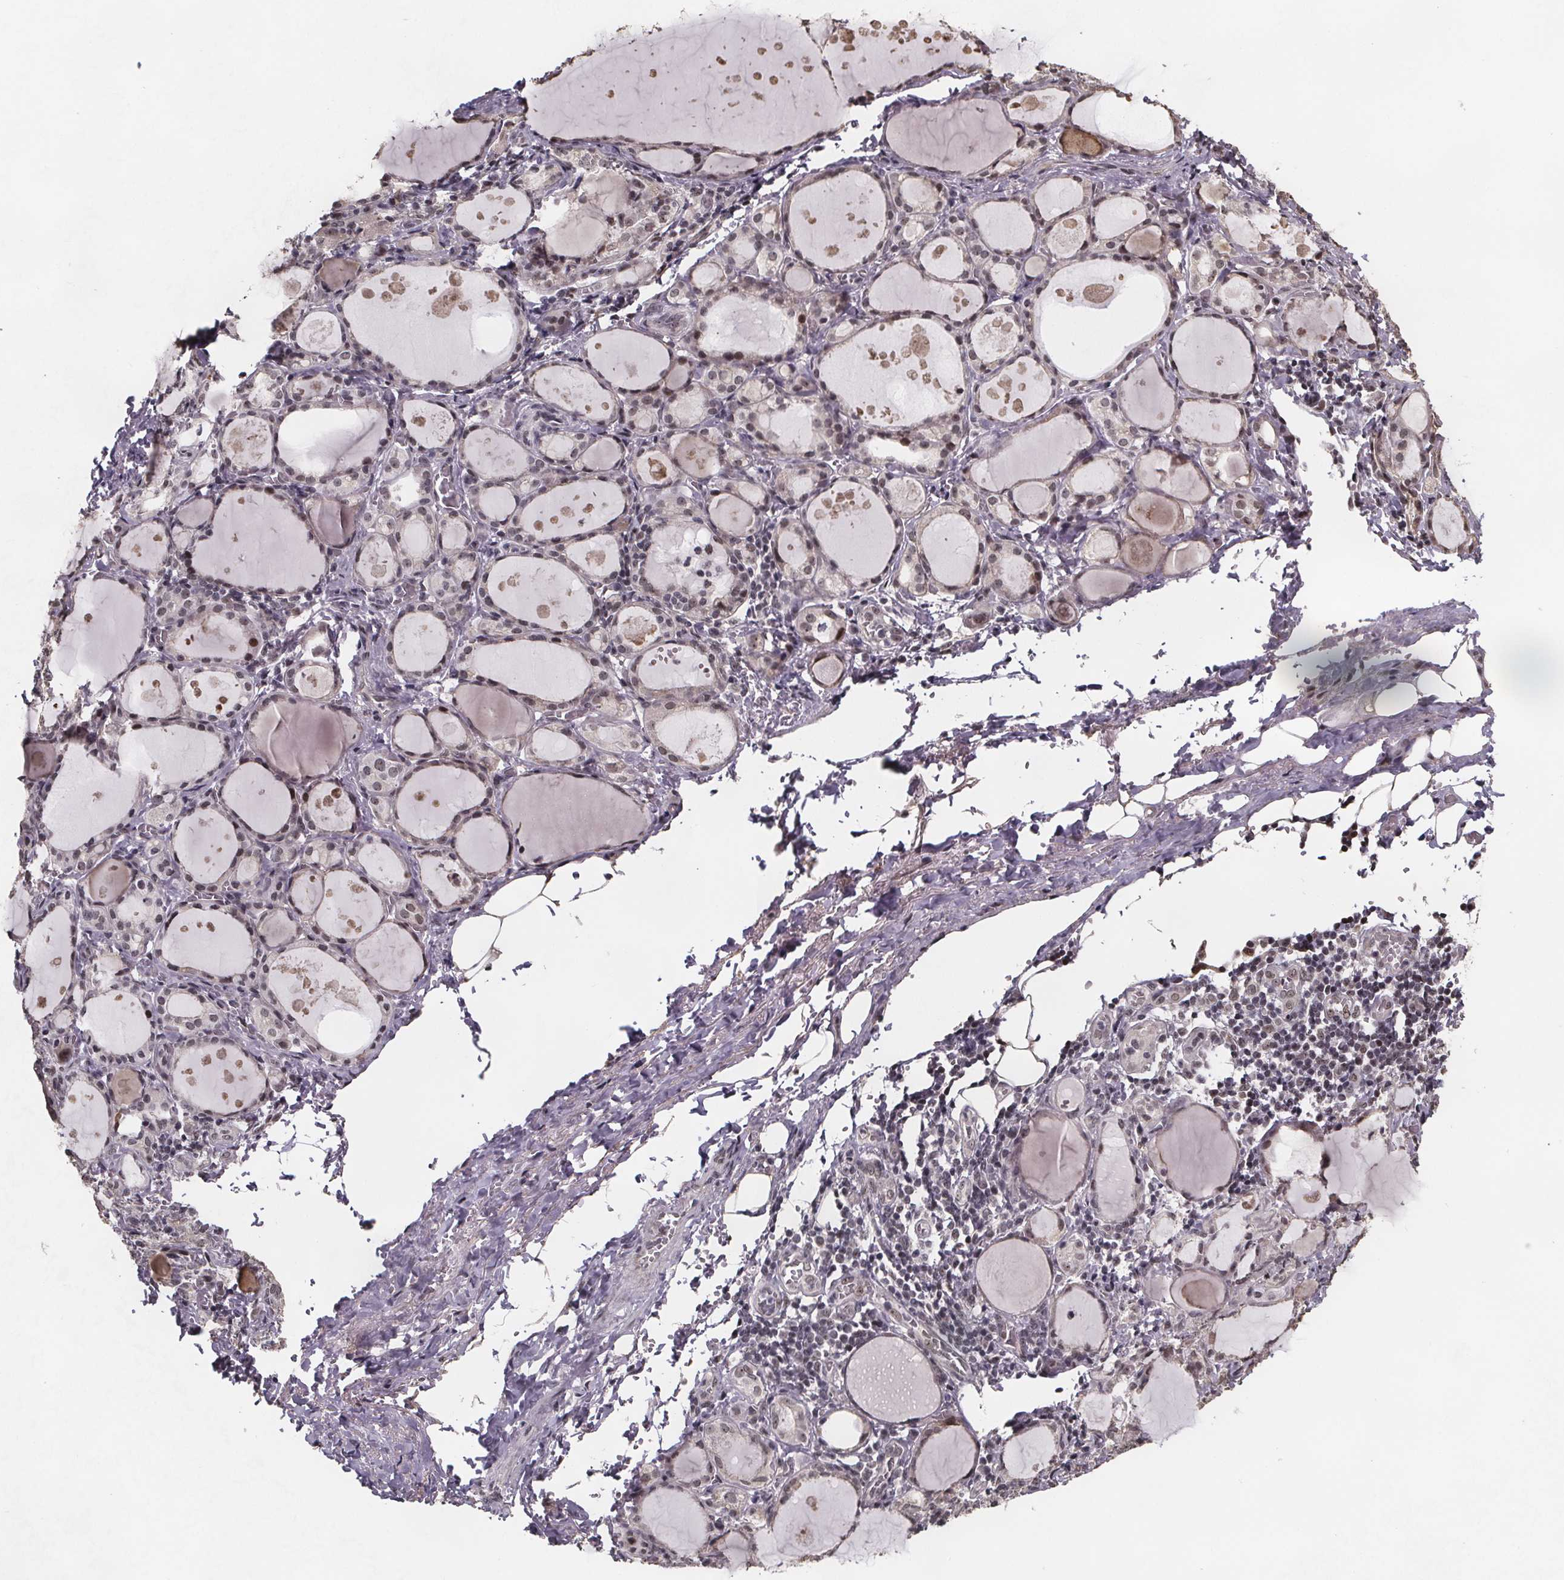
{"staining": {"intensity": "weak", "quantity": "25%-75%", "location": "nuclear"}, "tissue": "thyroid gland", "cell_type": "Glandular cells", "image_type": "normal", "snomed": [{"axis": "morphology", "description": "Normal tissue, NOS"}, {"axis": "topography", "description": "Thyroid gland"}], "caption": "This photomicrograph displays immunohistochemistry (IHC) staining of benign human thyroid gland, with low weak nuclear positivity in about 25%-75% of glandular cells.", "gene": "U2SURP", "patient": {"sex": "male", "age": 68}}